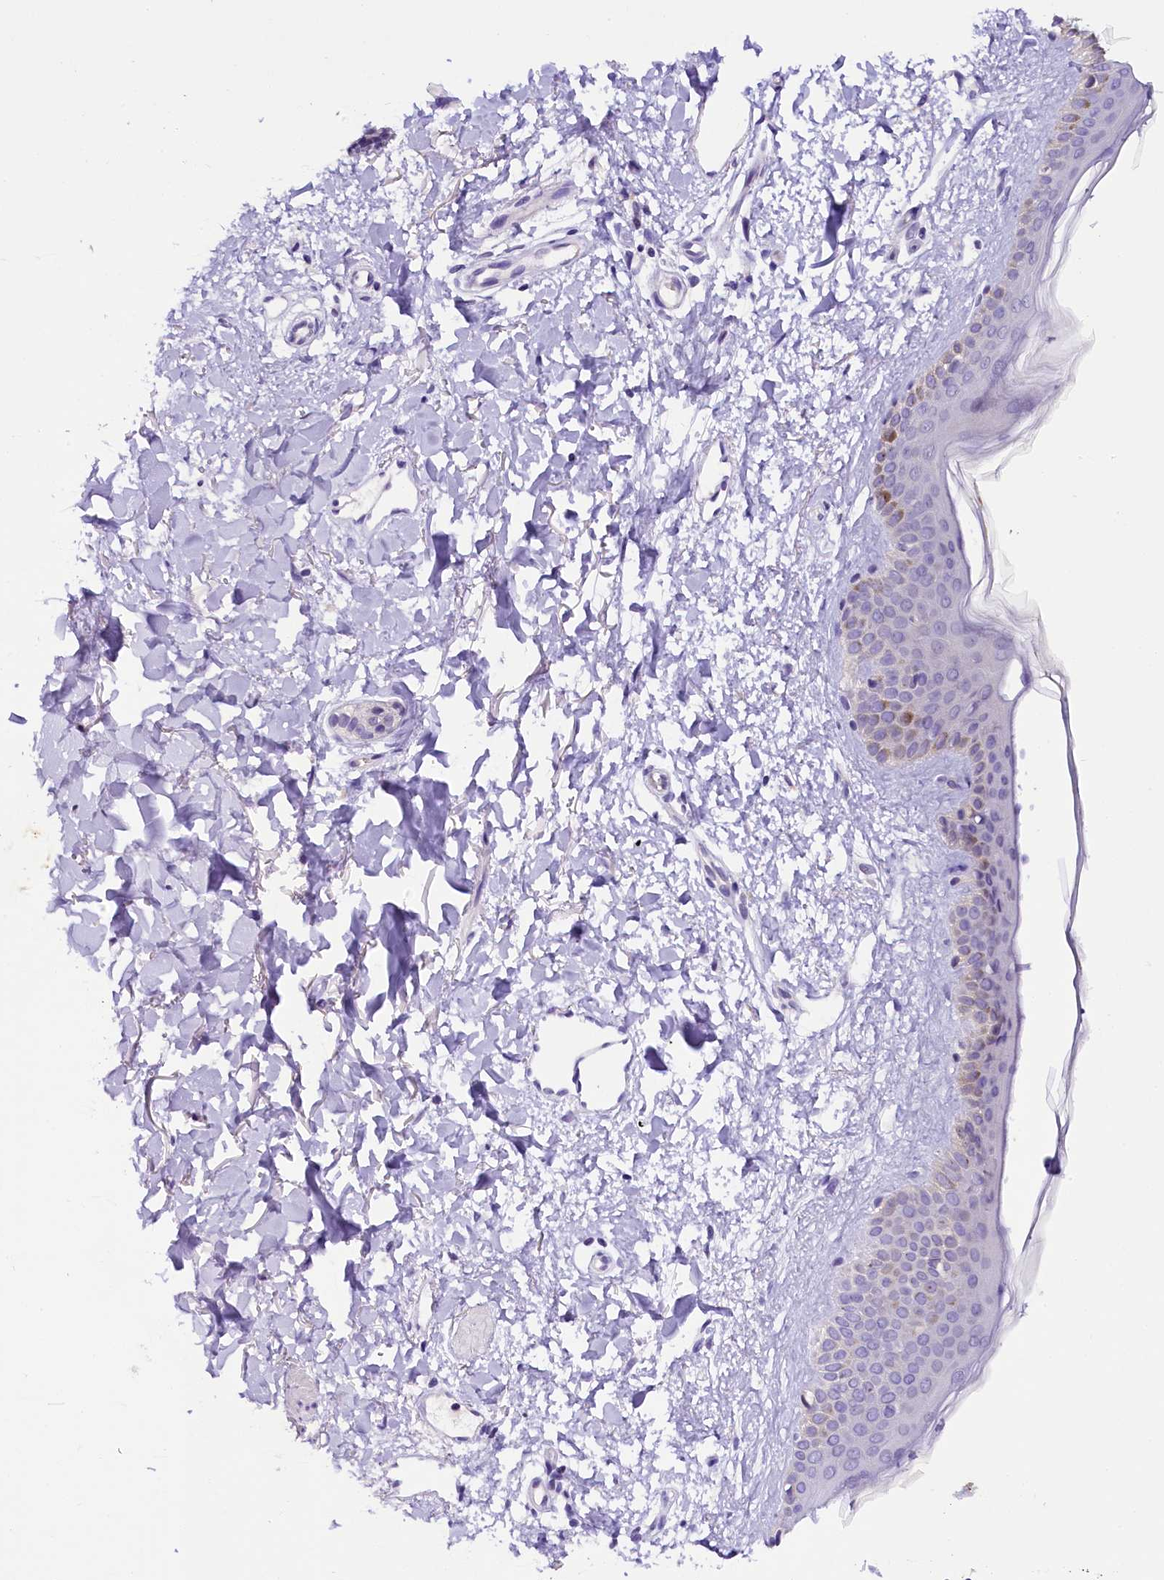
{"staining": {"intensity": "negative", "quantity": "none", "location": "none"}, "tissue": "skin", "cell_type": "Fibroblasts", "image_type": "normal", "snomed": [{"axis": "morphology", "description": "Normal tissue, NOS"}, {"axis": "topography", "description": "Skin"}], "caption": "High power microscopy histopathology image of an immunohistochemistry histopathology image of normal skin, revealing no significant expression in fibroblasts.", "gene": "IQCN", "patient": {"sex": "female", "age": 58}}